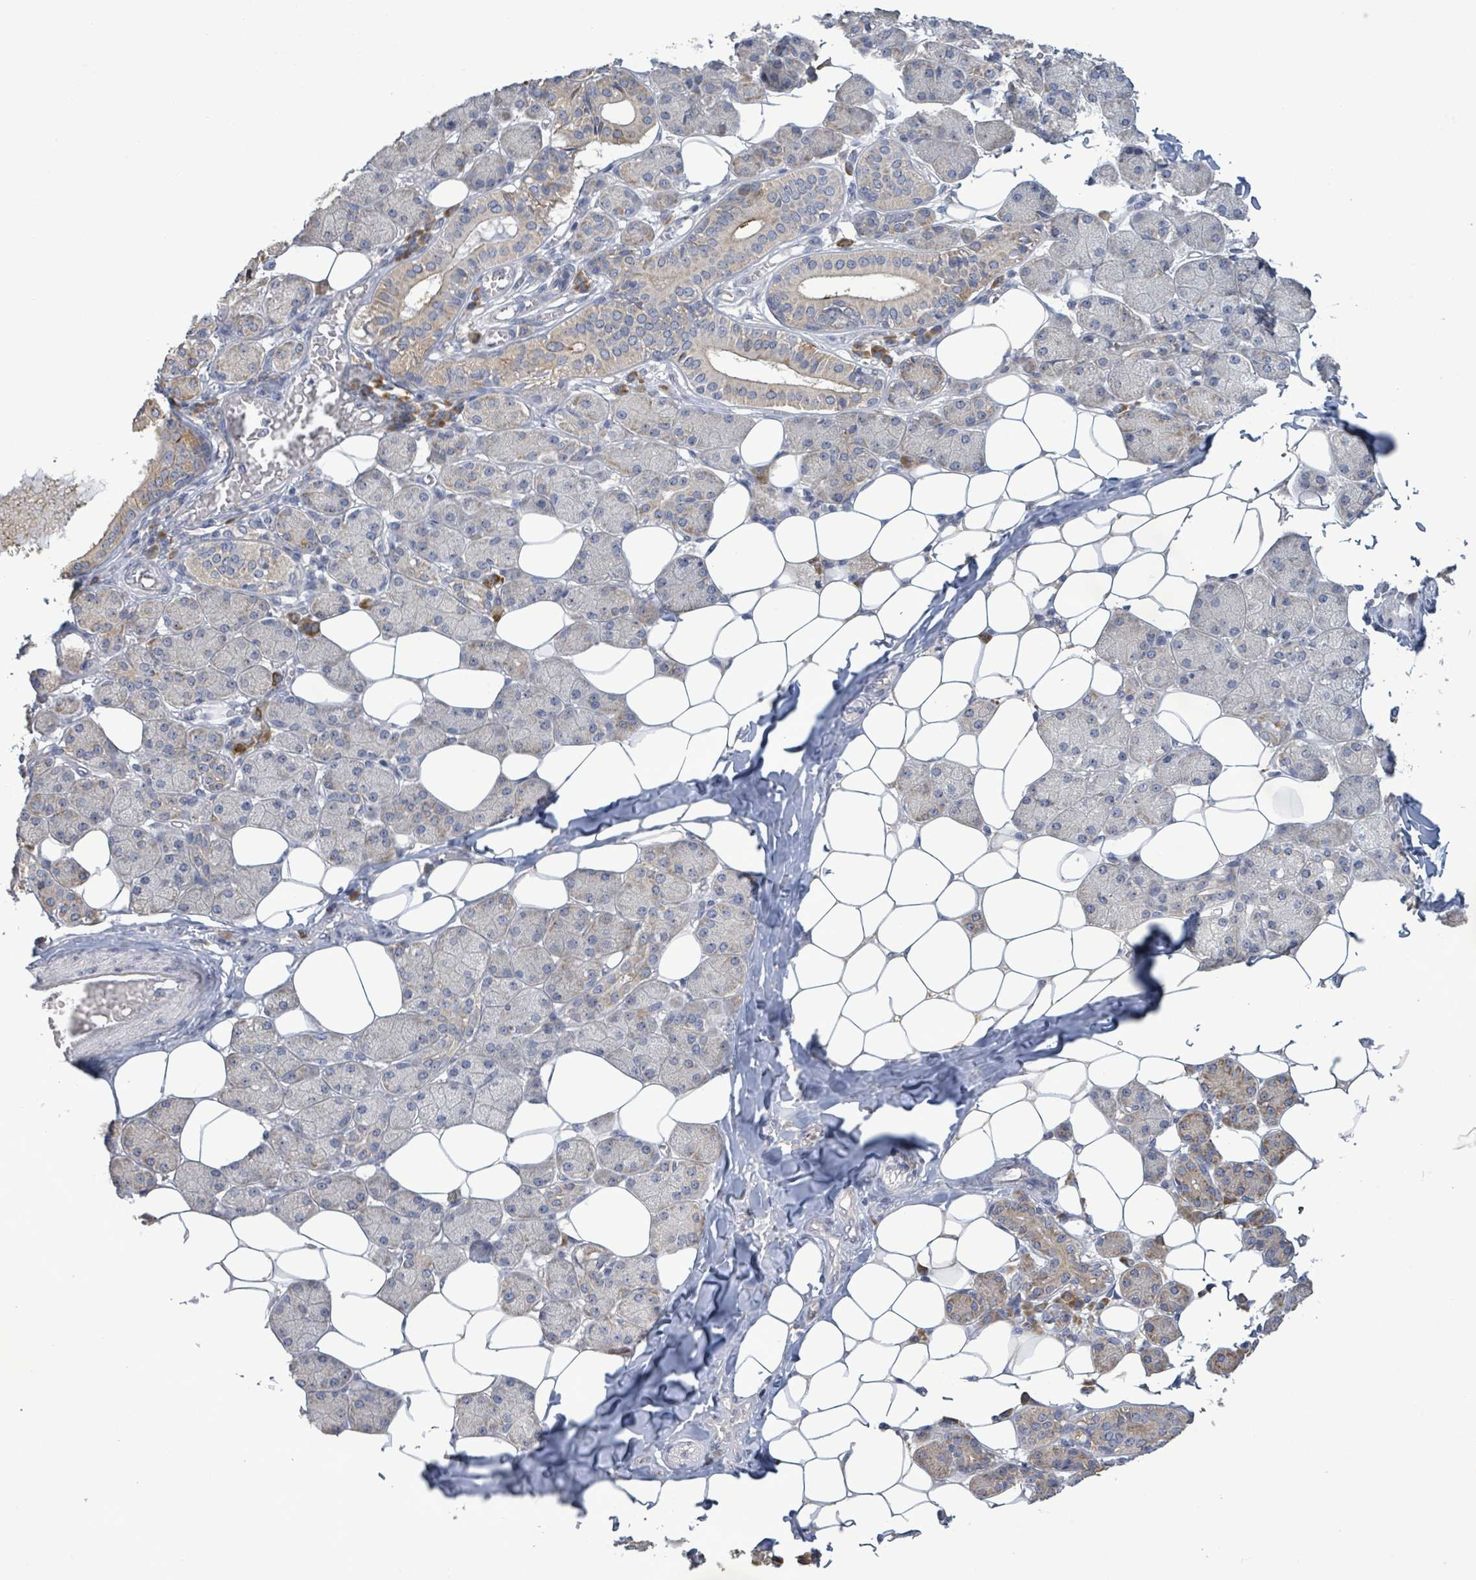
{"staining": {"intensity": "moderate", "quantity": "<25%", "location": "cytoplasmic/membranous"}, "tissue": "salivary gland", "cell_type": "Glandular cells", "image_type": "normal", "snomed": [{"axis": "morphology", "description": "Normal tissue, NOS"}, {"axis": "topography", "description": "Salivary gland"}], "caption": "Normal salivary gland shows moderate cytoplasmic/membranous positivity in approximately <25% of glandular cells, visualized by immunohistochemistry. (Brightfield microscopy of DAB IHC at high magnification).", "gene": "ATP13A1", "patient": {"sex": "female", "age": 33}}